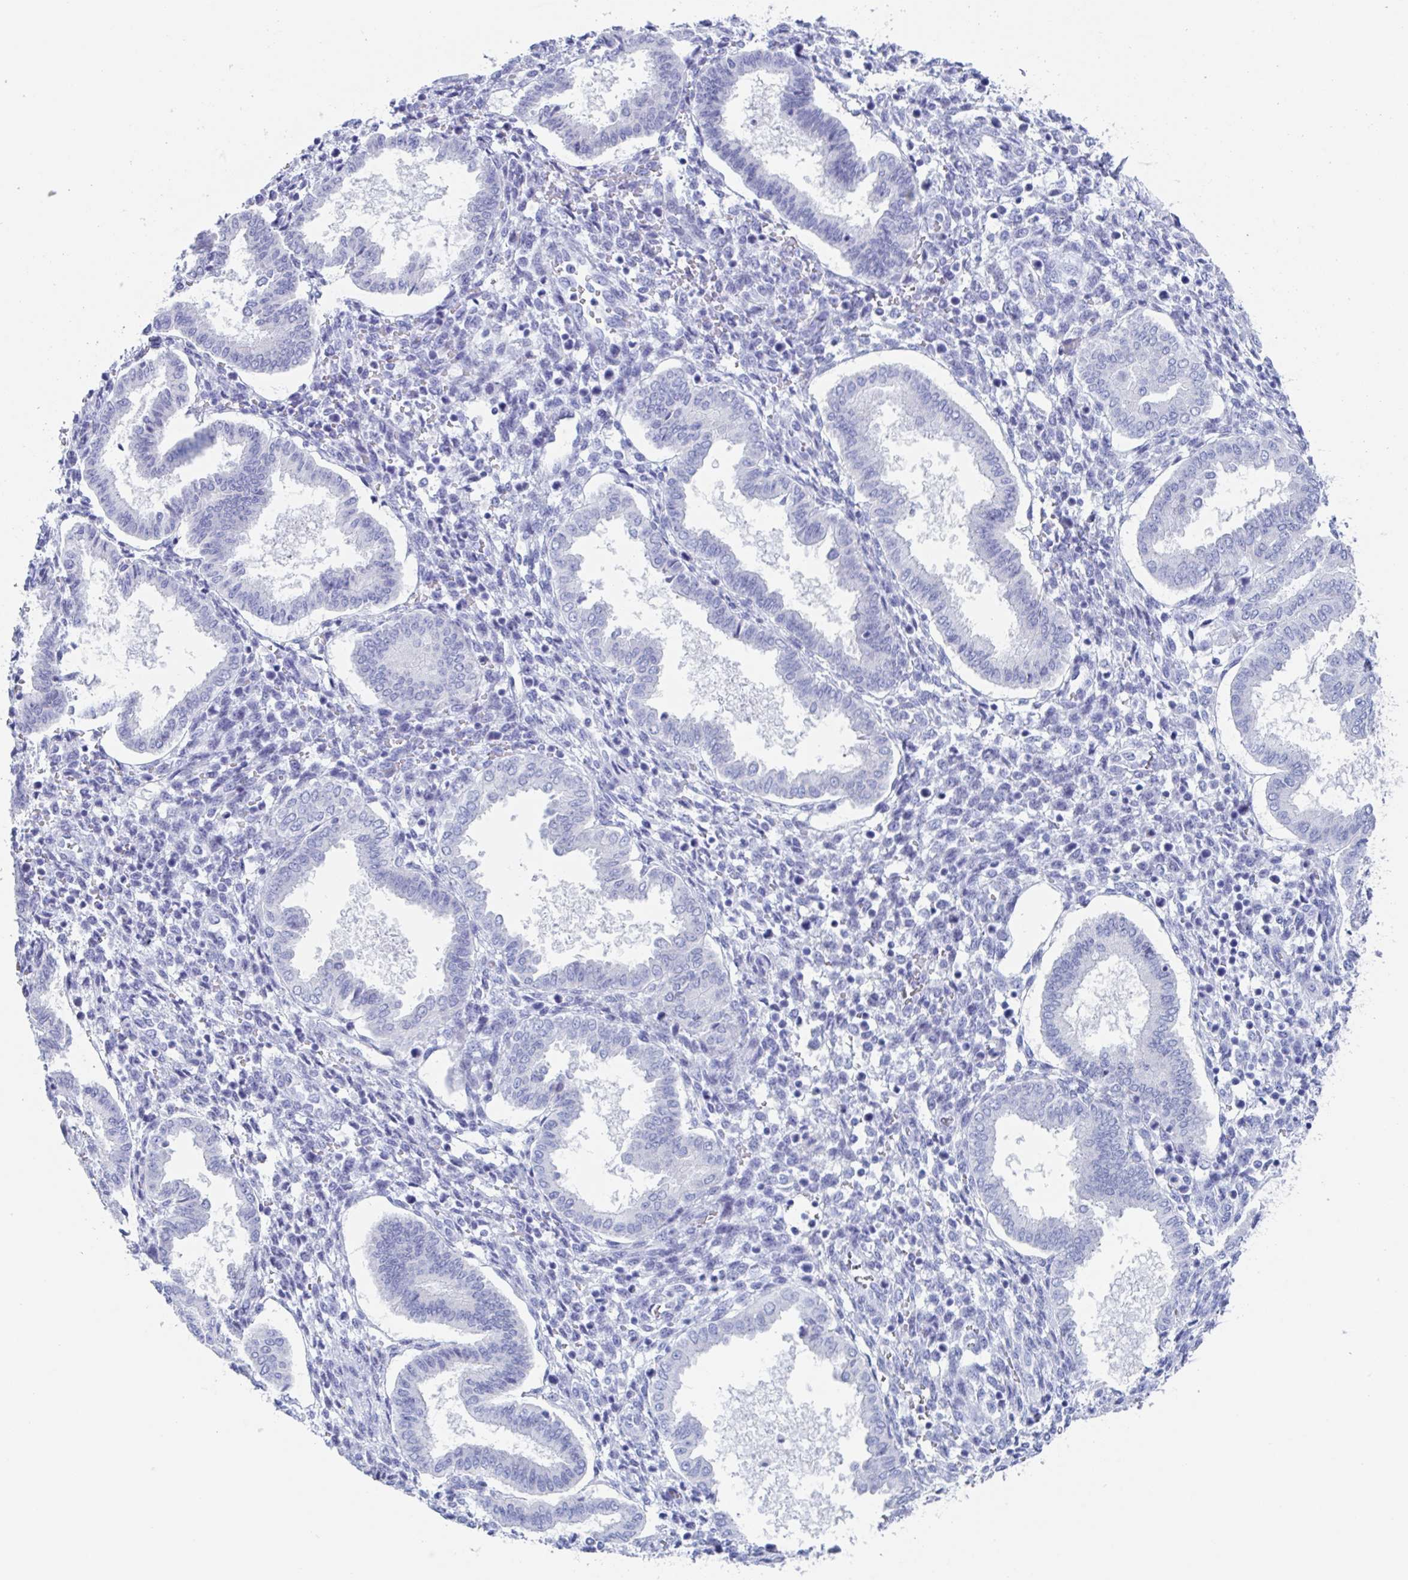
{"staining": {"intensity": "negative", "quantity": "none", "location": "none"}, "tissue": "endometrium", "cell_type": "Cells in endometrial stroma", "image_type": "normal", "snomed": [{"axis": "morphology", "description": "Normal tissue, NOS"}, {"axis": "topography", "description": "Endometrium"}], "caption": "High magnification brightfield microscopy of normal endometrium stained with DAB (brown) and counterstained with hematoxylin (blue): cells in endometrial stroma show no significant staining.", "gene": "ZPBP", "patient": {"sex": "female", "age": 24}}